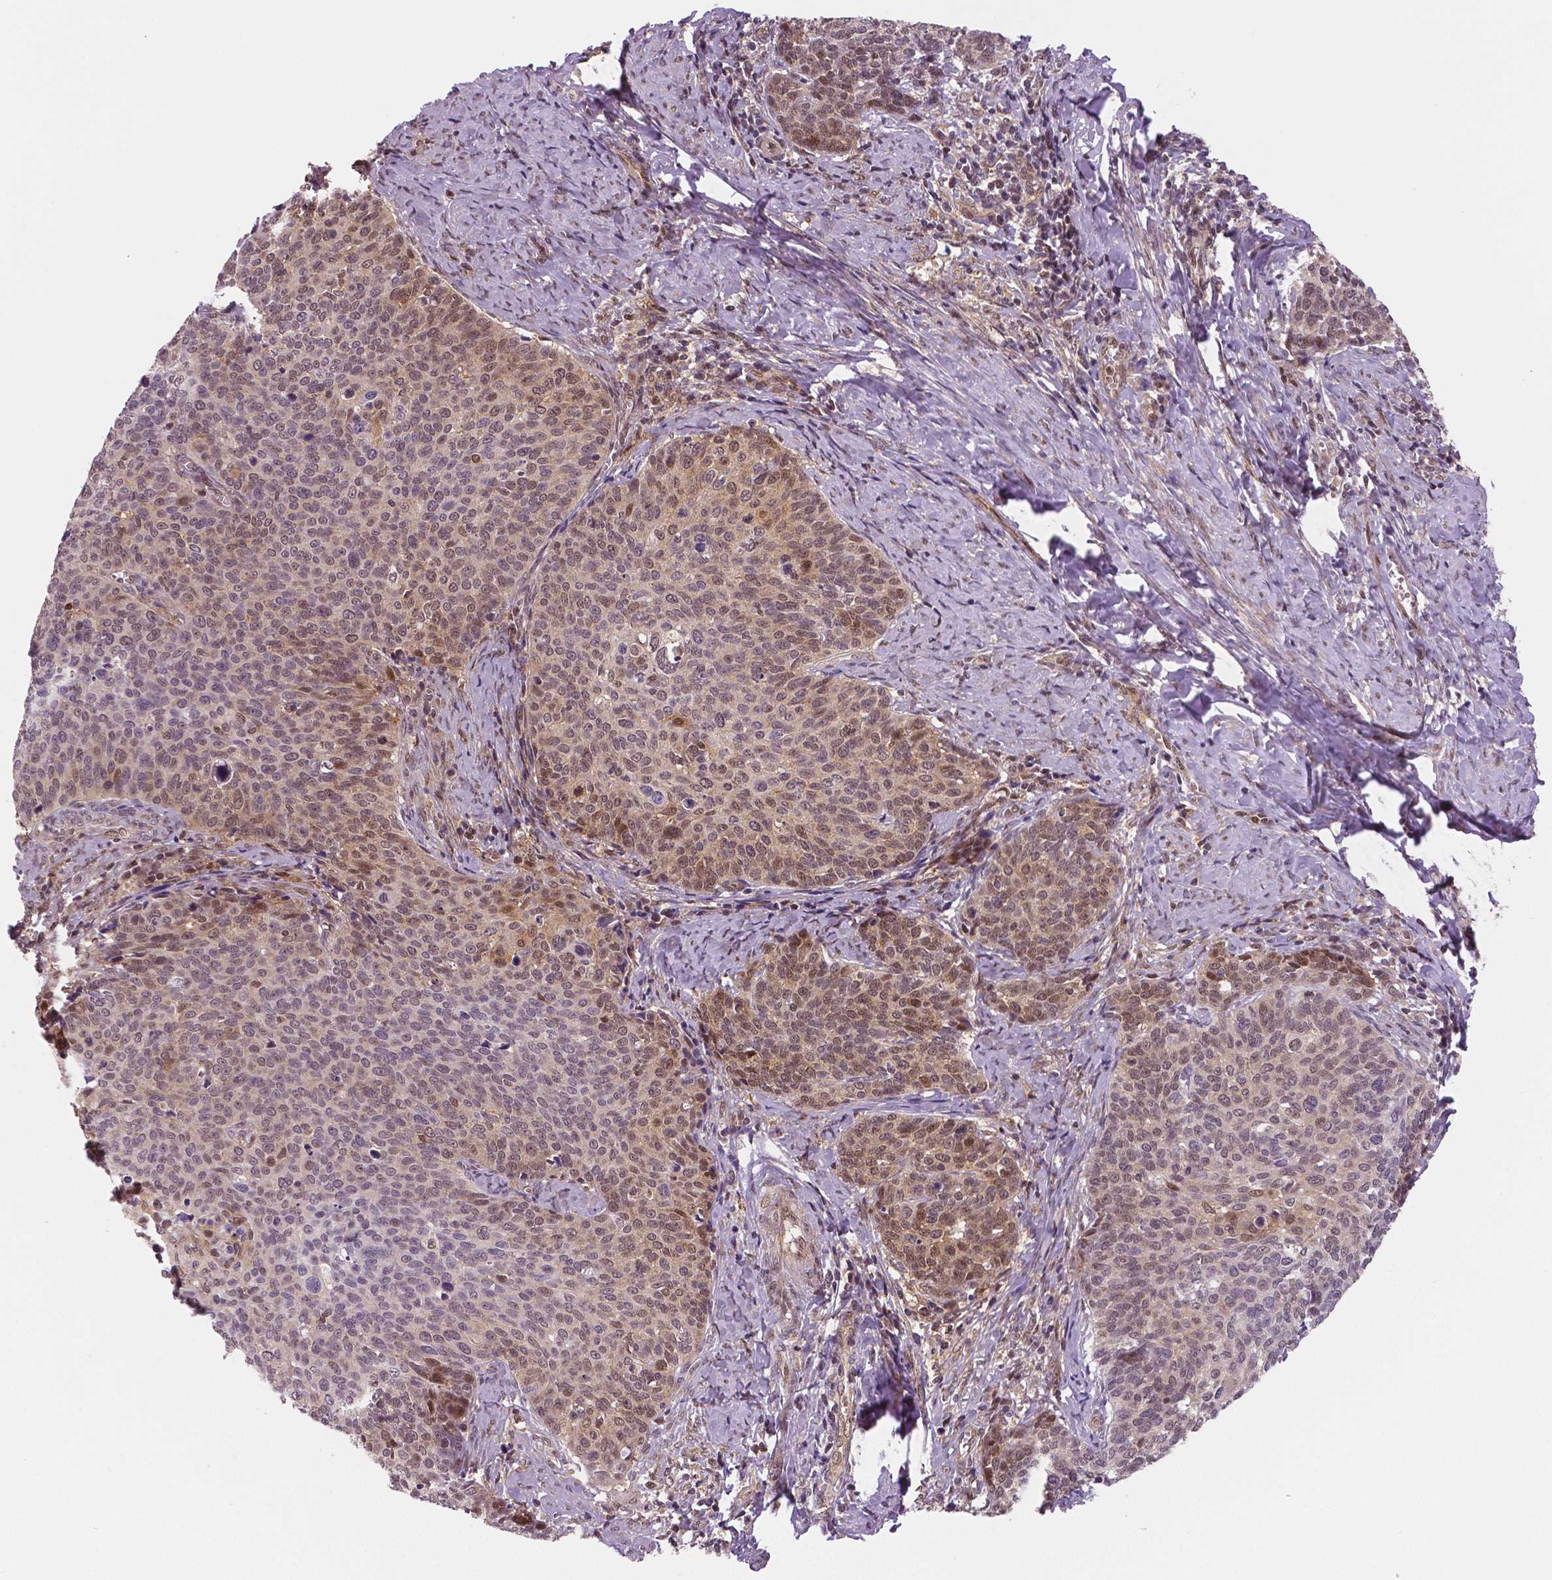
{"staining": {"intensity": "moderate", "quantity": ">75%", "location": "cytoplasmic/membranous,nuclear"}, "tissue": "cervical cancer", "cell_type": "Tumor cells", "image_type": "cancer", "snomed": [{"axis": "morphology", "description": "Normal tissue, NOS"}, {"axis": "morphology", "description": "Squamous cell carcinoma, NOS"}, {"axis": "topography", "description": "Cervix"}], "caption": "Protein staining reveals moderate cytoplasmic/membranous and nuclear positivity in about >75% of tumor cells in squamous cell carcinoma (cervical).", "gene": "STAT3", "patient": {"sex": "female", "age": 39}}